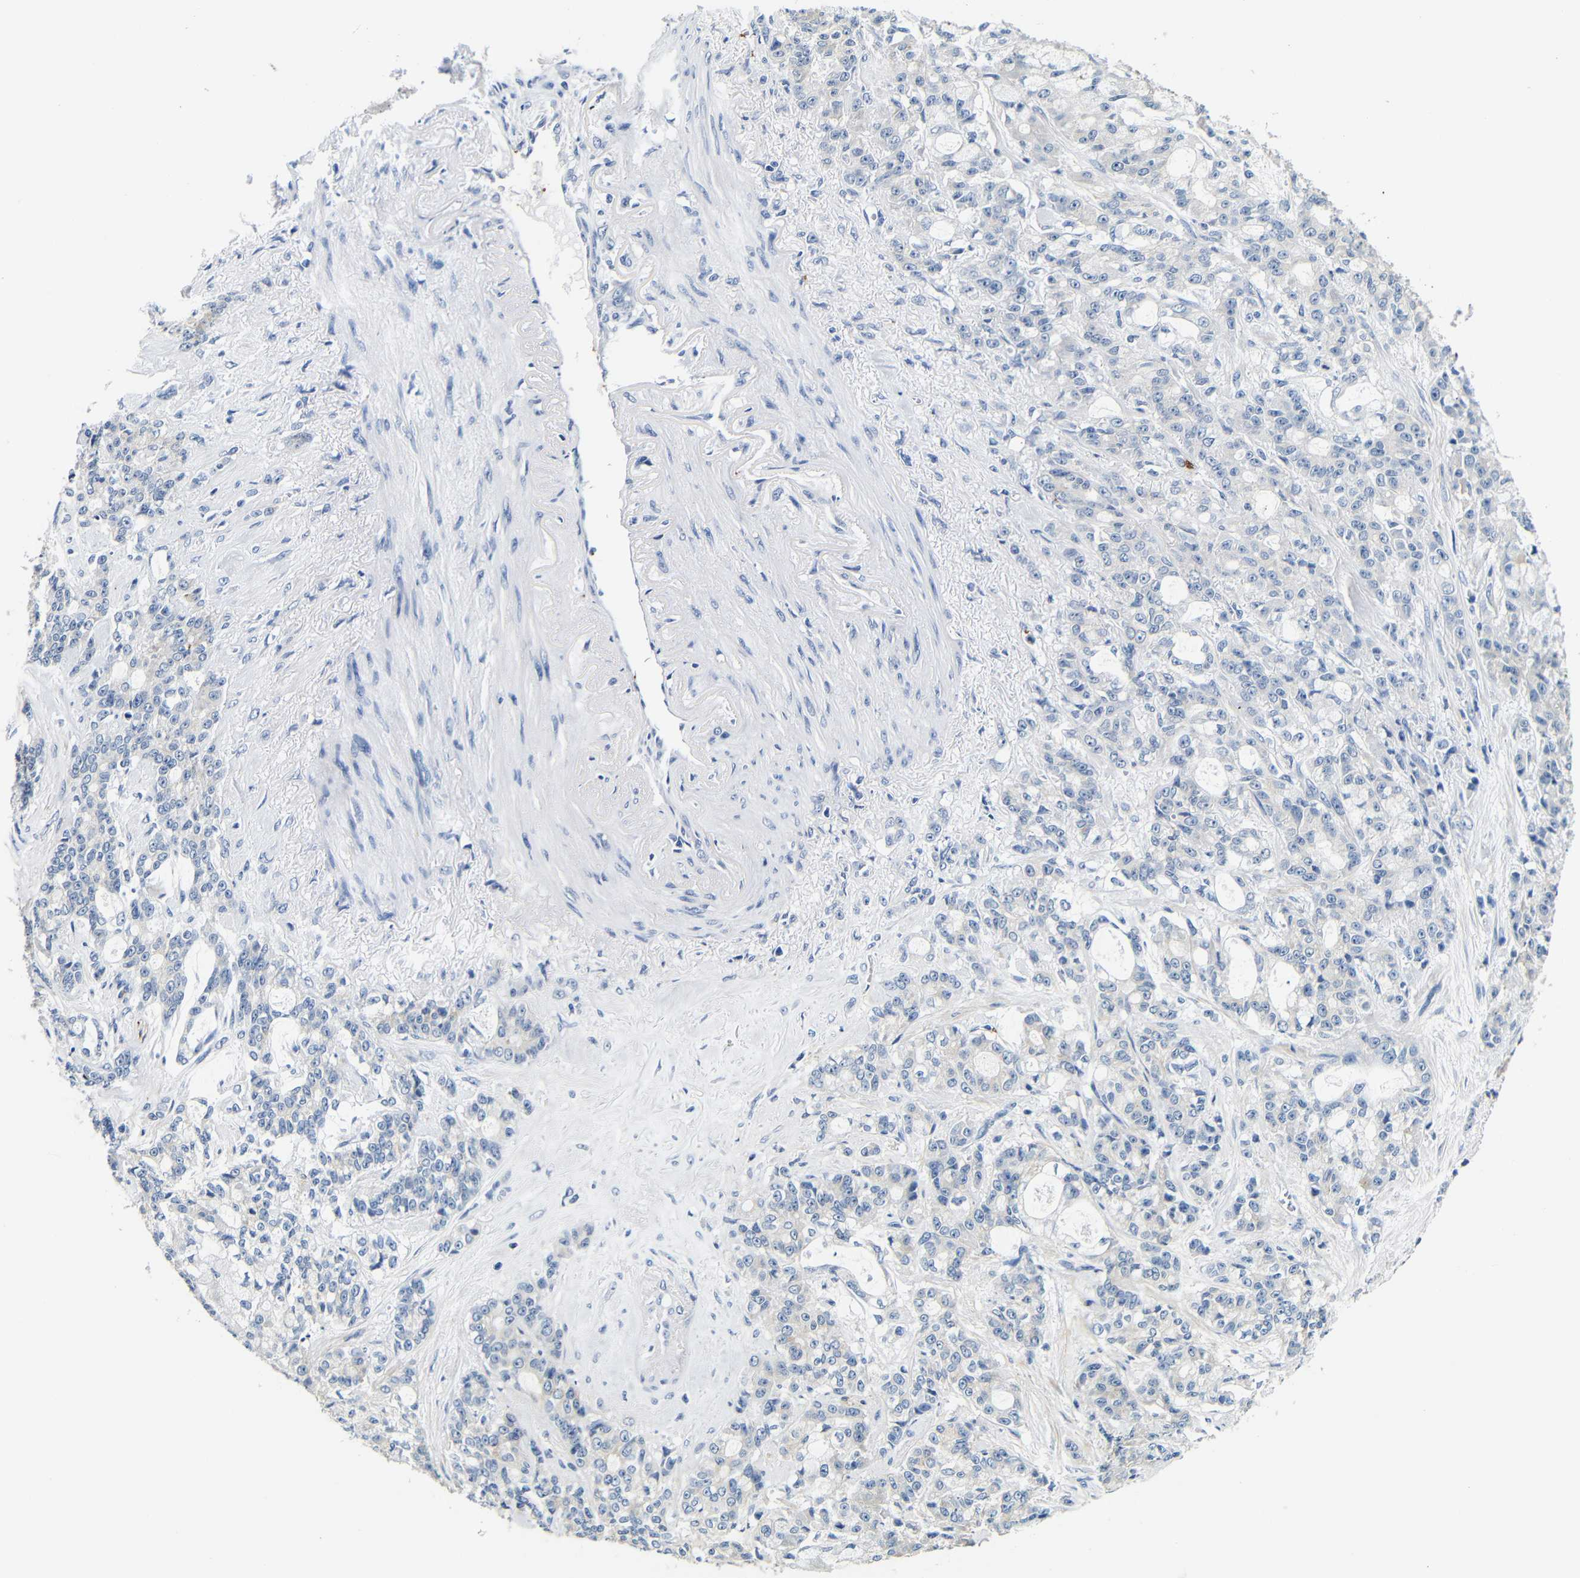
{"staining": {"intensity": "weak", "quantity": "<25%", "location": "cytoplasmic/membranous"}, "tissue": "pancreatic cancer", "cell_type": "Tumor cells", "image_type": "cancer", "snomed": [{"axis": "morphology", "description": "Adenocarcinoma, NOS"}, {"axis": "topography", "description": "Pancreas"}], "caption": "A photomicrograph of human pancreatic adenocarcinoma is negative for staining in tumor cells.", "gene": "GP1BA", "patient": {"sex": "female", "age": 73}}